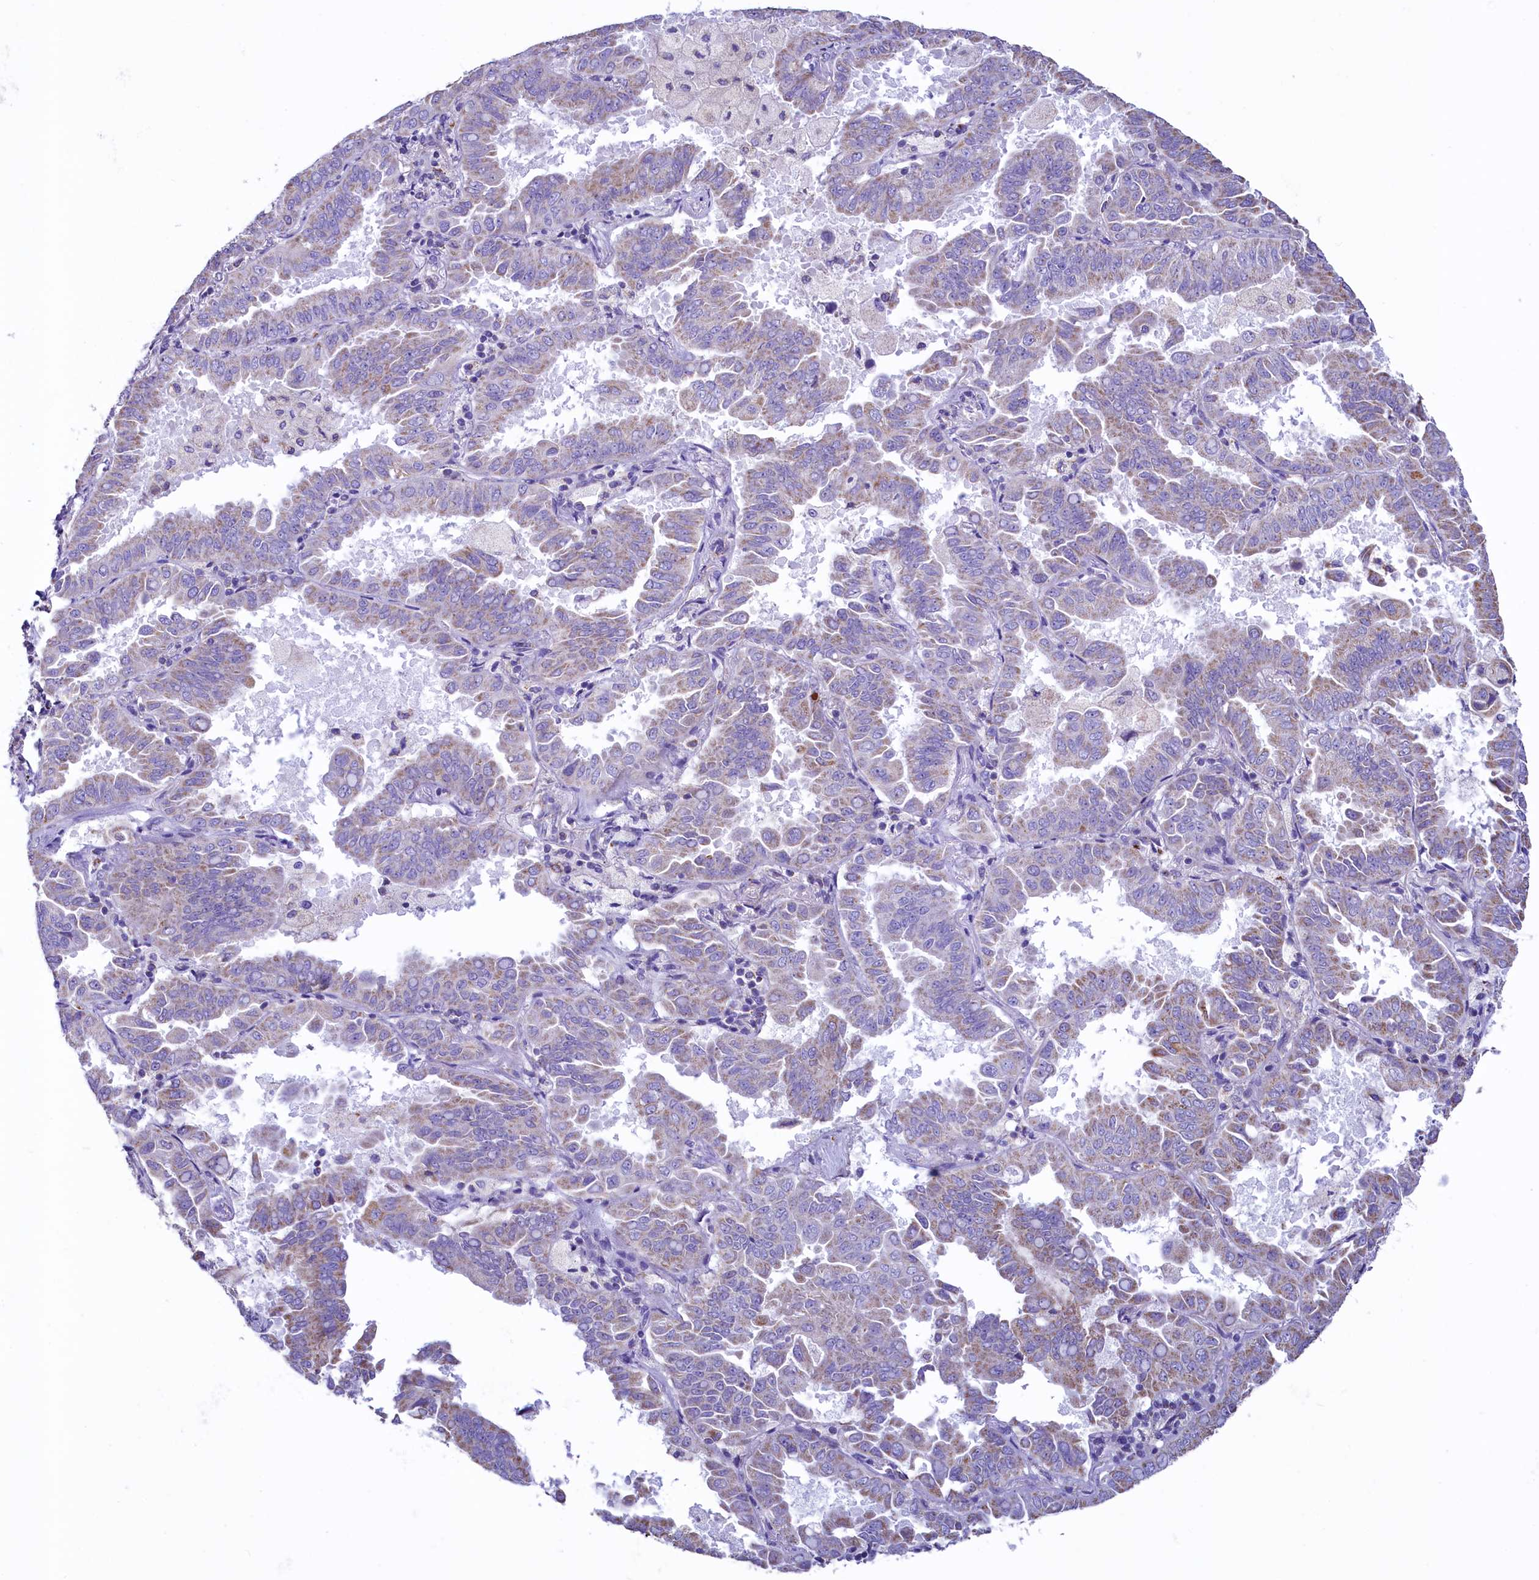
{"staining": {"intensity": "weak", "quantity": "25%-75%", "location": "cytoplasmic/membranous"}, "tissue": "lung cancer", "cell_type": "Tumor cells", "image_type": "cancer", "snomed": [{"axis": "morphology", "description": "Adenocarcinoma, NOS"}, {"axis": "topography", "description": "Lung"}], "caption": "An IHC photomicrograph of neoplastic tissue is shown. Protein staining in brown highlights weak cytoplasmic/membranous positivity in lung adenocarcinoma within tumor cells. The staining was performed using DAB, with brown indicating positive protein expression. Nuclei are stained blue with hematoxylin.", "gene": "IDH3A", "patient": {"sex": "male", "age": 64}}